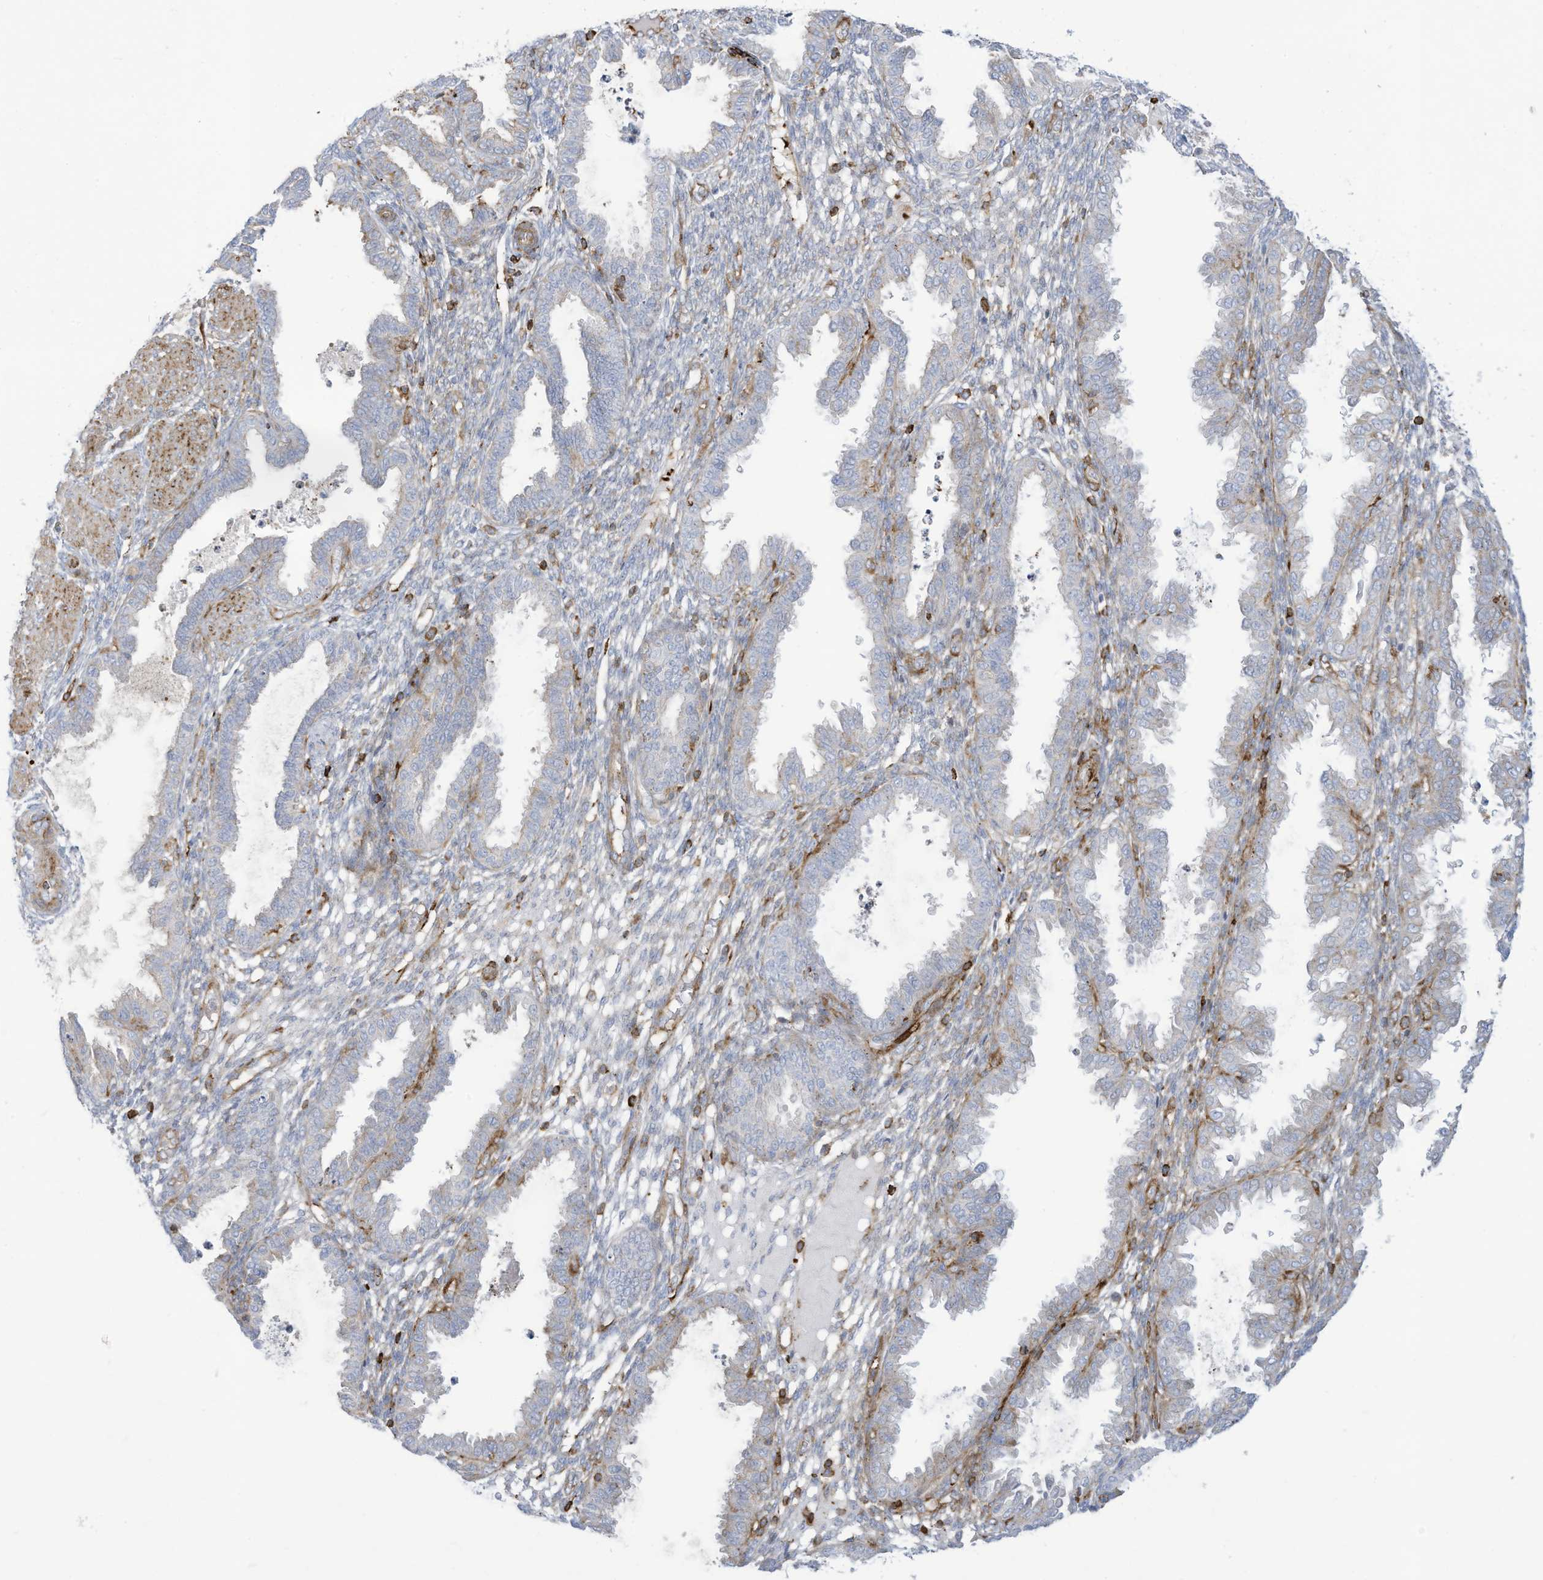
{"staining": {"intensity": "negative", "quantity": "none", "location": "none"}, "tissue": "endometrium", "cell_type": "Cells in endometrial stroma", "image_type": "normal", "snomed": [{"axis": "morphology", "description": "Normal tissue, NOS"}, {"axis": "topography", "description": "Endometrium"}], "caption": "Immunohistochemistry (IHC) image of benign endometrium: human endometrium stained with DAB shows no significant protein expression in cells in endometrial stroma.", "gene": "THNSL2", "patient": {"sex": "female", "age": 33}}